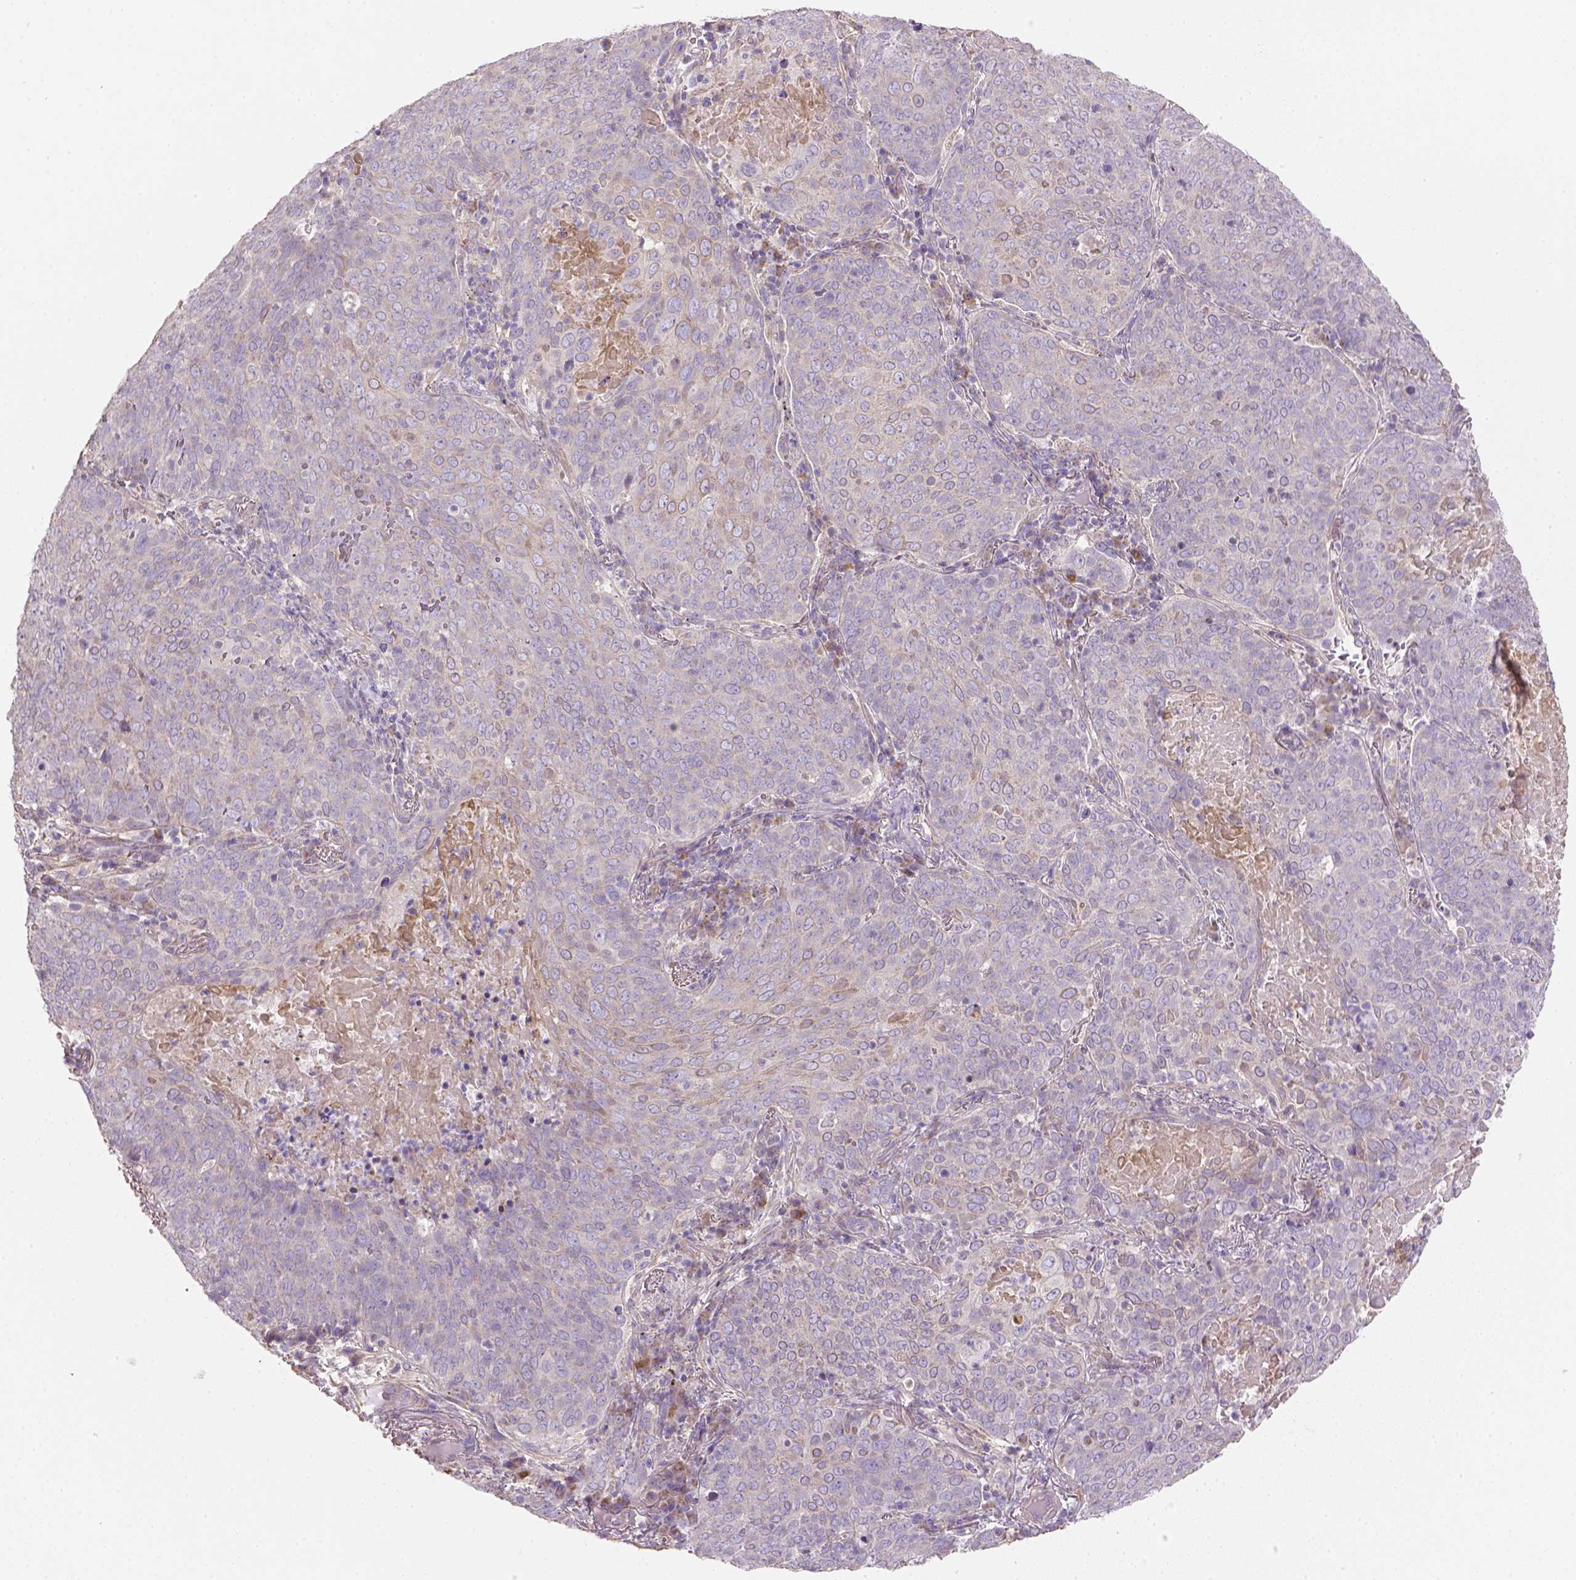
{"staining": {"intensity": "negative", "quantity": "none", "location": "none"}, "tissue": "lung cancer", "cell_type": "Tumor cells", "image_type": "cancer", "snomed": [{"axis": "morphology", "description": "Squamous cell carcinoma, NOS"}, {"axis": "topography", "description": "Lung"}], "caption": "This is an immunohistochemistry (IHC) histopathology image of human squamous cell carcinoma (lung). There is no positivity in tumor cells.", "gene": "HTRA1", "patient": {"sex": "male", "age": 82}}